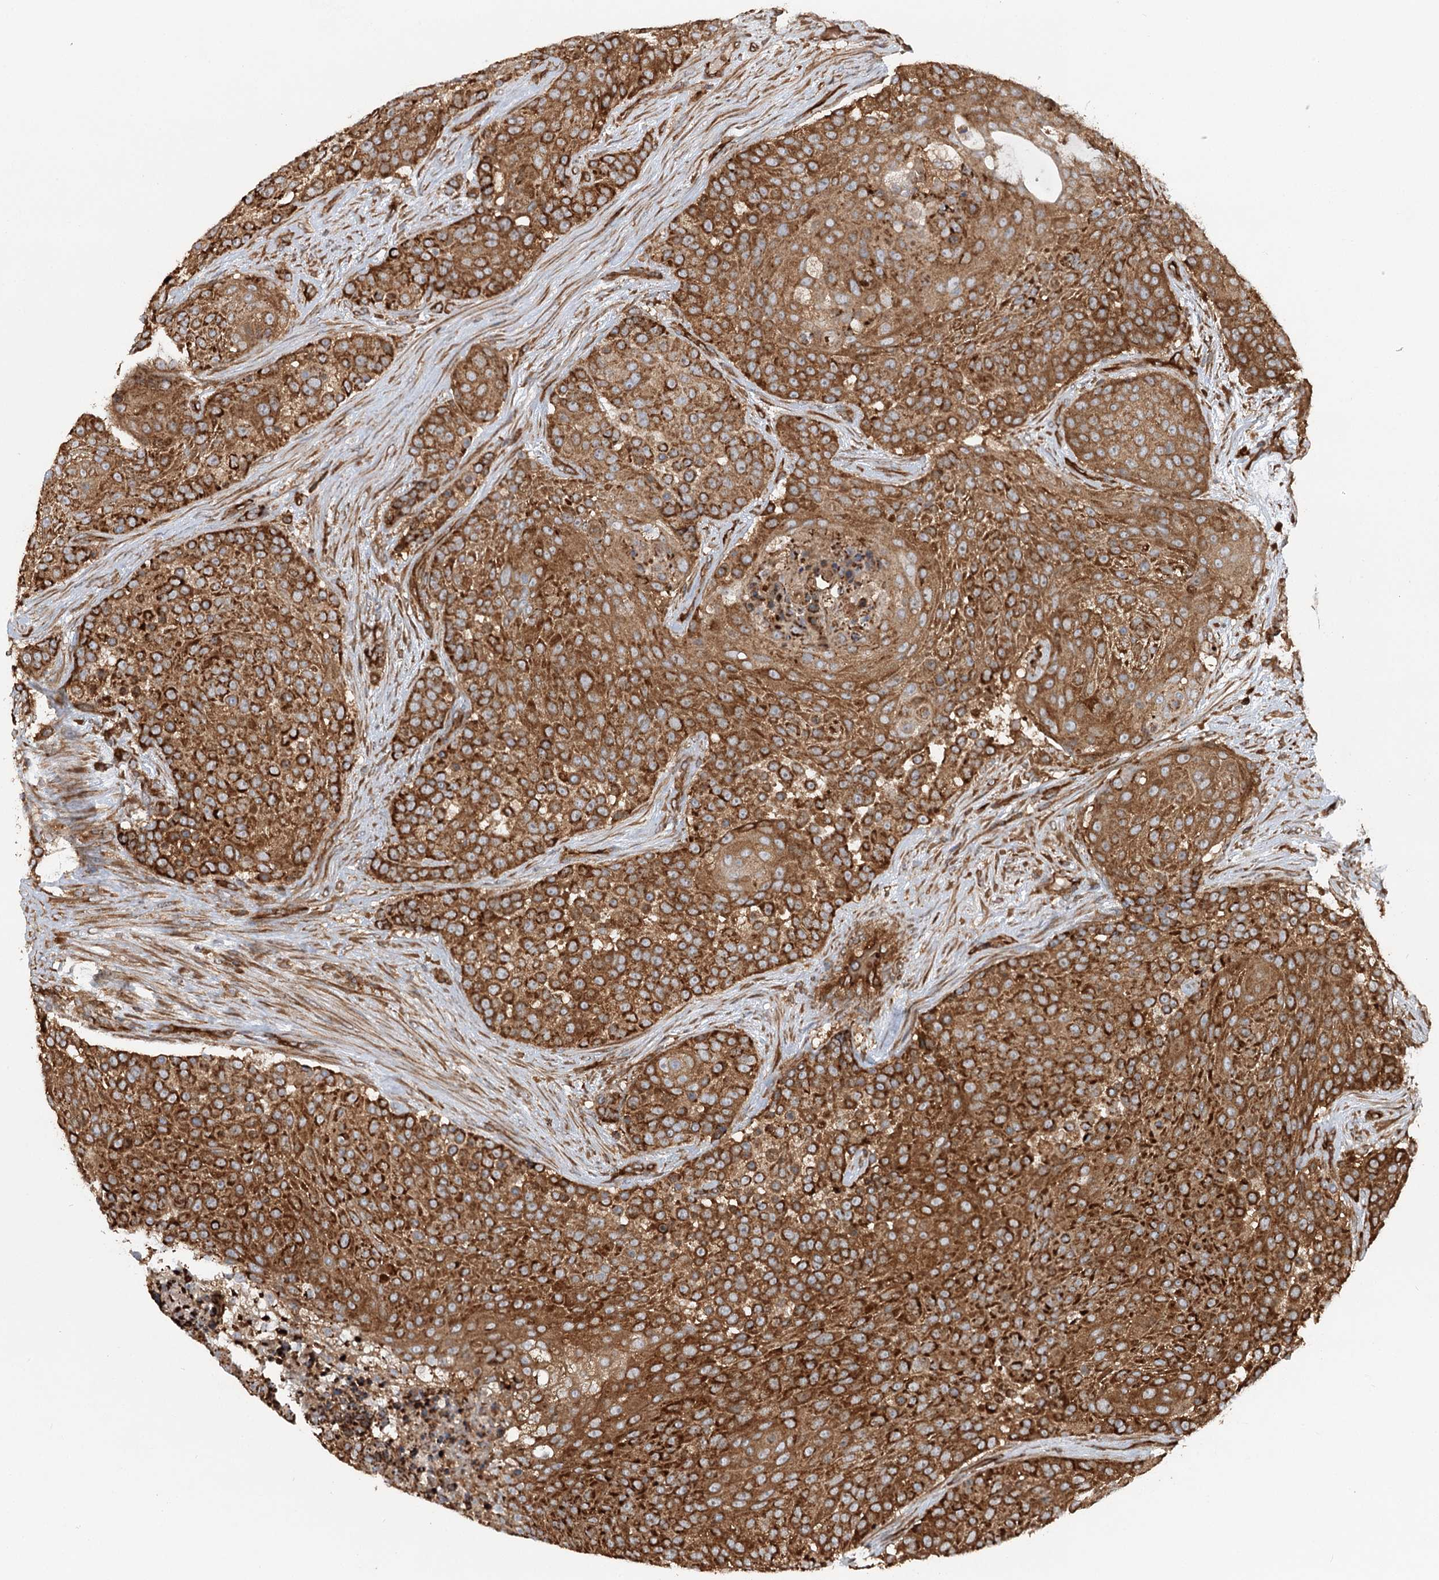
{"staining": {"intensity": "strong", "quantity": ">75%", "location": "cytoplasmic/membranous"}, "tissue": "urothelial cancer", "cell_type": "Tumor cells", "image_type": "cancer", "snomed": [{"axis": "morphology", "description": "Urothelial carcinoma, High grade"}, {"axis": "topography", "description": "Urinary bladder"}], "caption": "Approximately >75% of tumor cells in human urothelial cancer exhibit strong cytoplasmic/membranous protein positivity as visualized by brown immunohistochemical staining.", "gene": "PAIP2", "patient": {"sex": "female", "age": 63}}